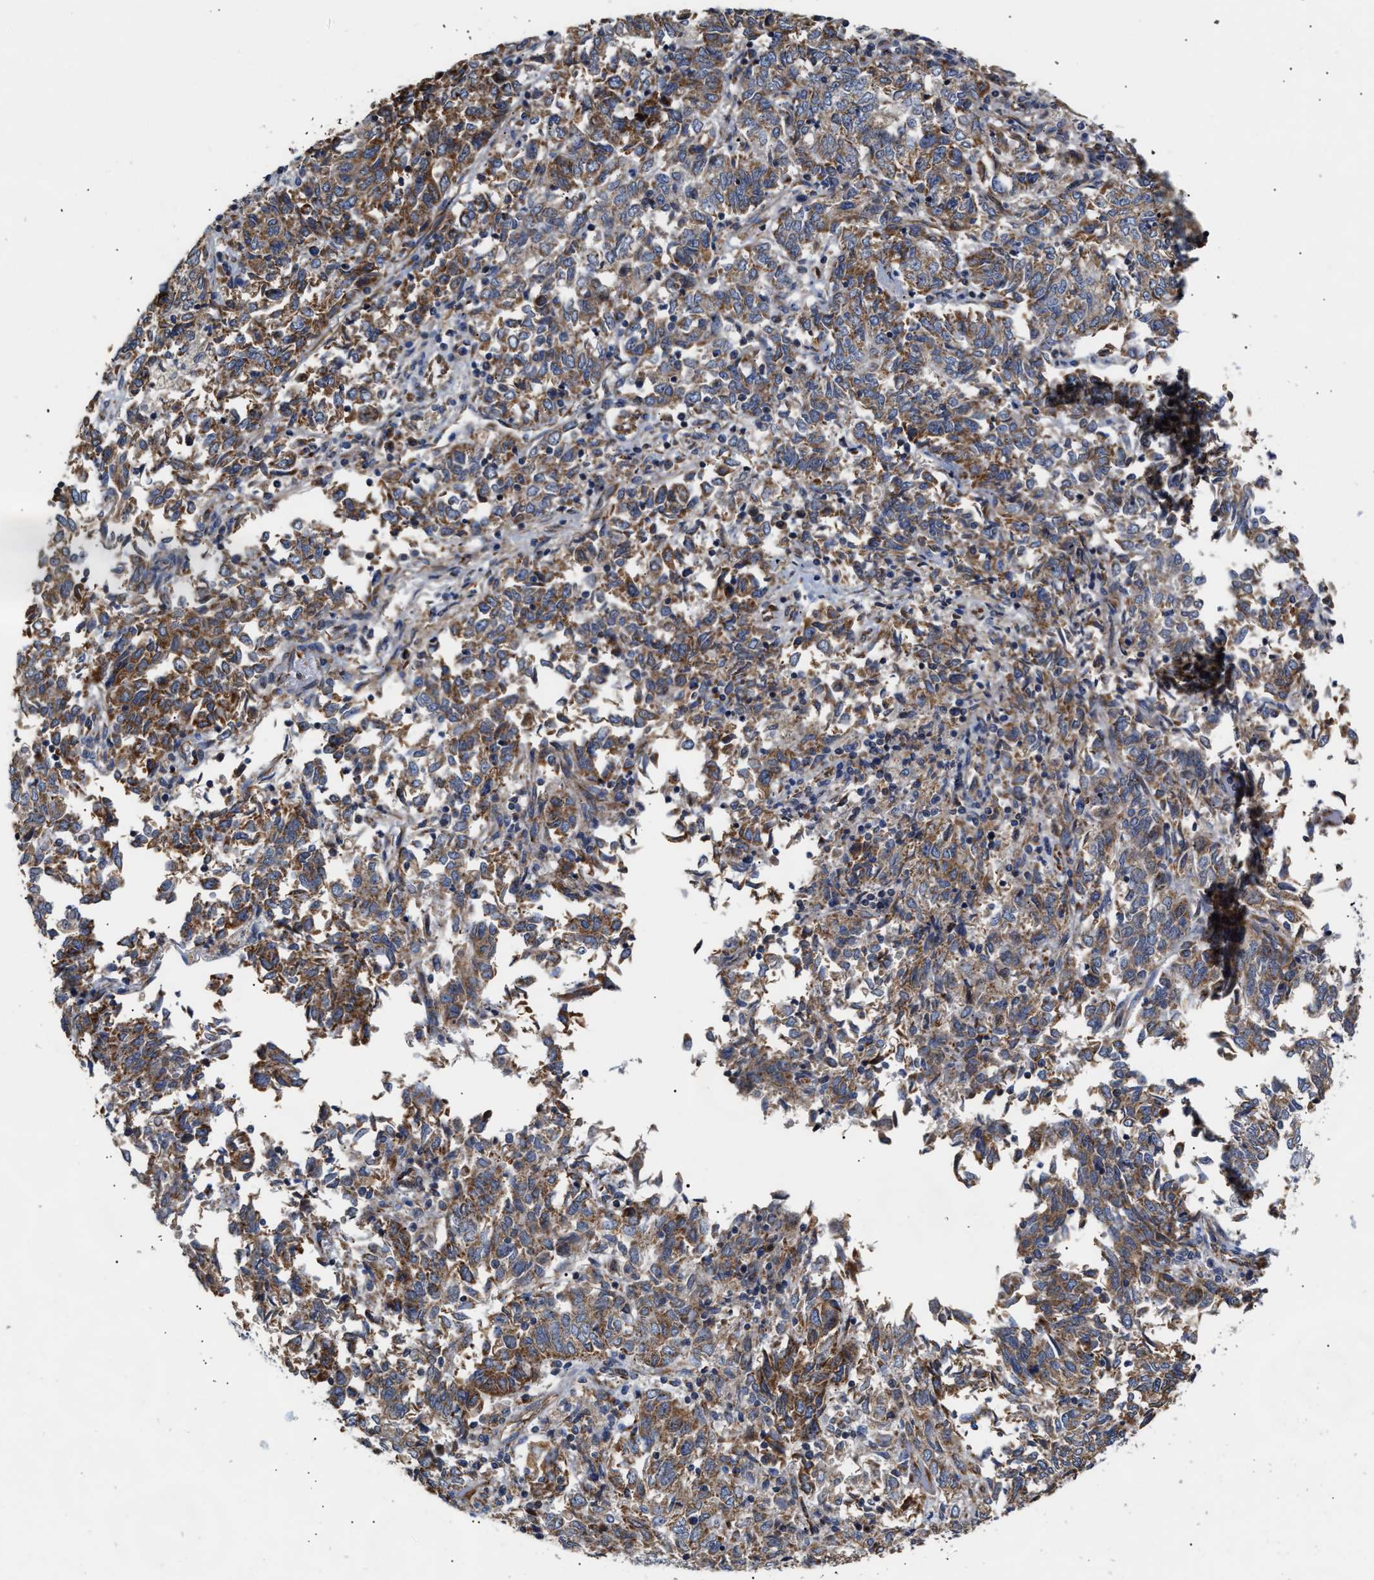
{"staining": {"intensity": "moderate", "quantity": ">75%", "location": "cytoplasmic/membranous"}, "tissue": "endometrial cancer", "cell_type": "Tumor cells", "image_type": "cancer", "snomed": [{"axis": "morphology", "description": "Adenocarcinoma, NOS"}, {"axis": "topography", "description": "Endometrium"}], "caption": "This histopathology image shows immunohistochemistry staining of endometrial cancer (adenocarcinoma), with medium moderate cytoplasmic/membranous positivity in about >75% of tumor cells.", "gene": "MALSU1", "patient": {"sex": "female", "age": 80}}